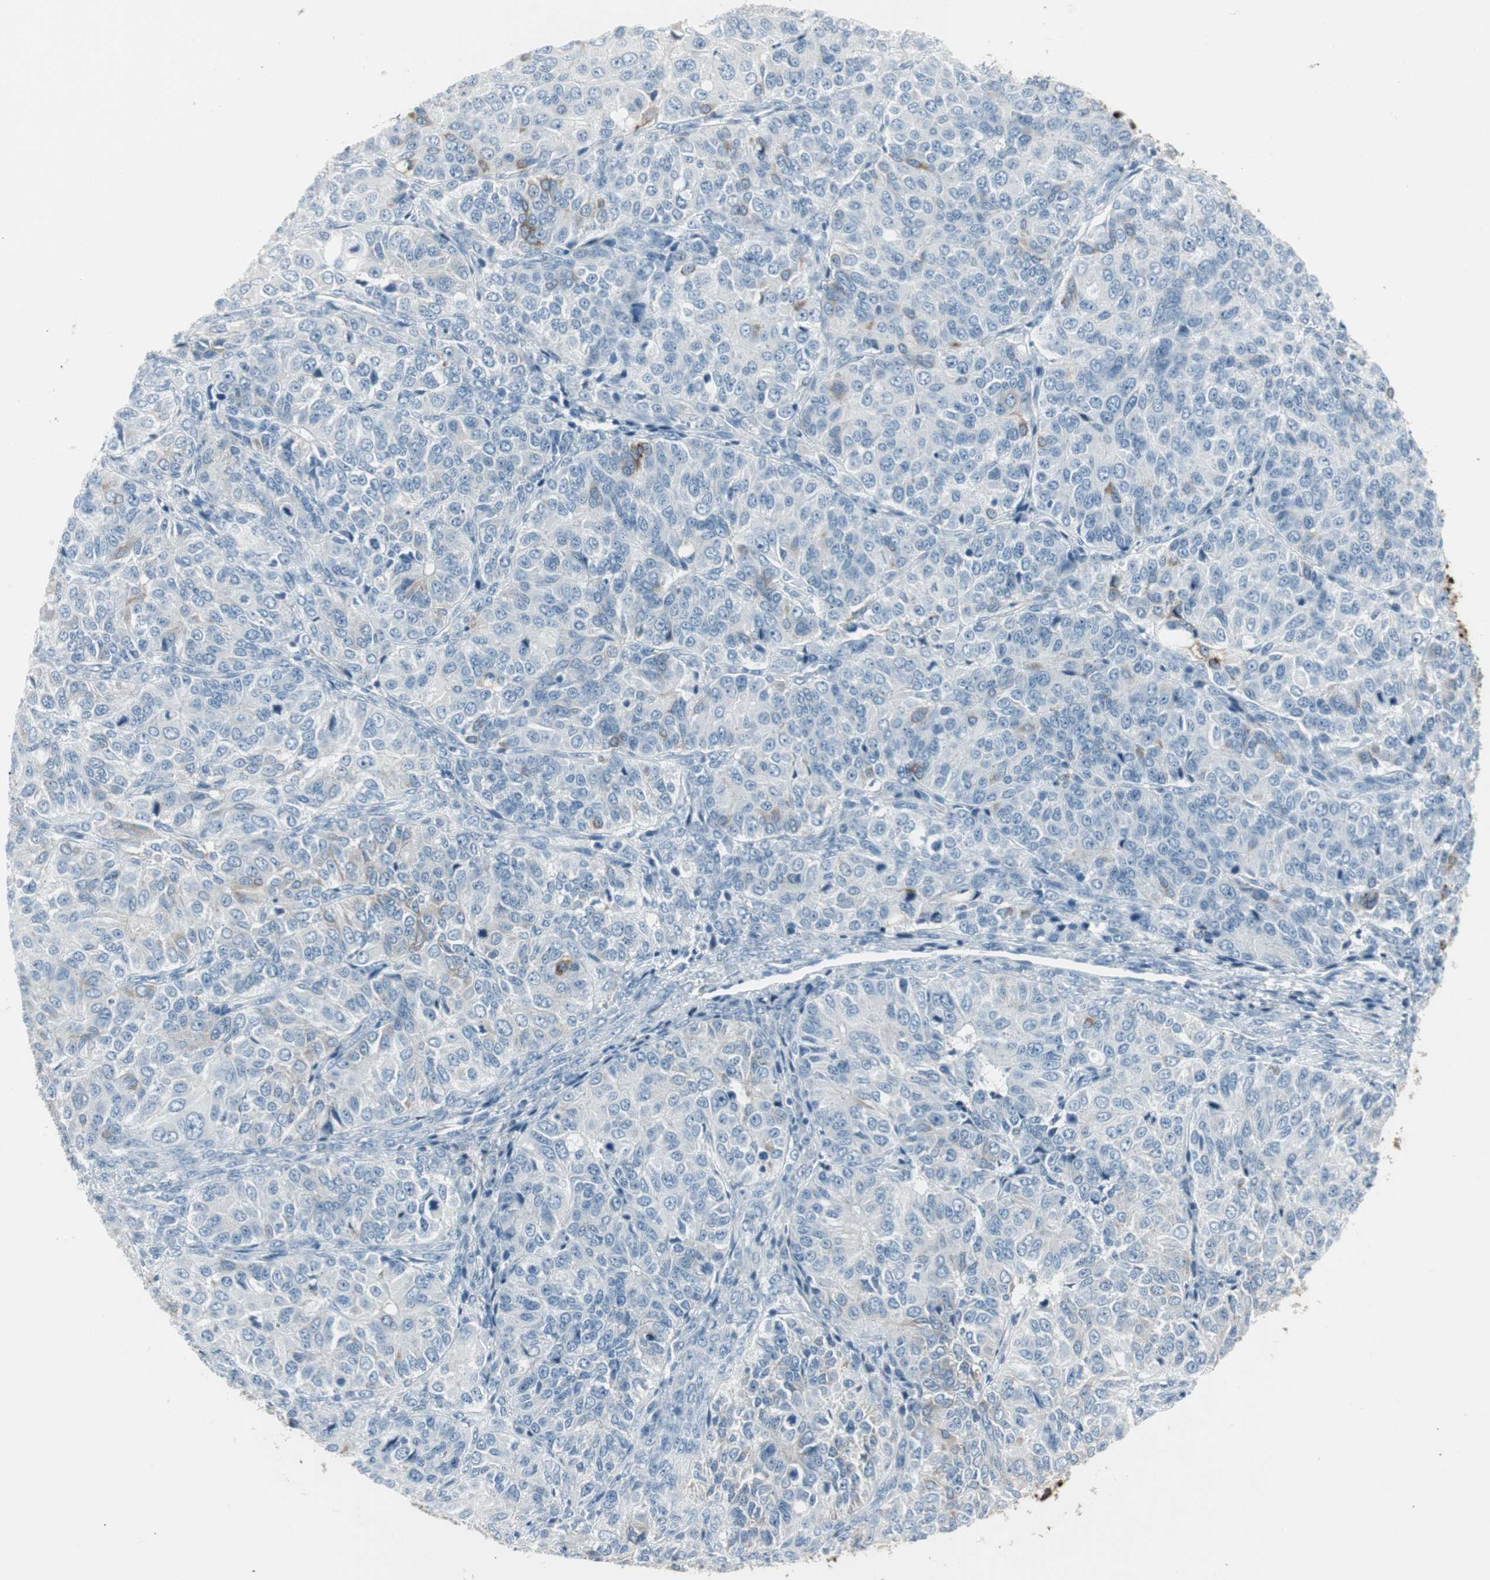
{"staining": {"intensity": "weak", "quantity": "<25%", "location": "cytoplasmic/membranous"}, "tissue": "ovarian cancer", "cell_type": "Tumor cells", "image_type": "cancer", "snomed": [{"axis": "morphology", "description": "Carcinoma, endometroid"}, {"axis": "topography", "description": "Ovary"}], "caption": "This micrograph is of ovarian endometroid carcinoma stained with immunohistochemistry (IHC) to label a protein in brown with the nuclei are counter-stained blue. There is no expression in tumor cells.", "gene": "AGR2", "patient": {"sex": "female", "age": 51}}